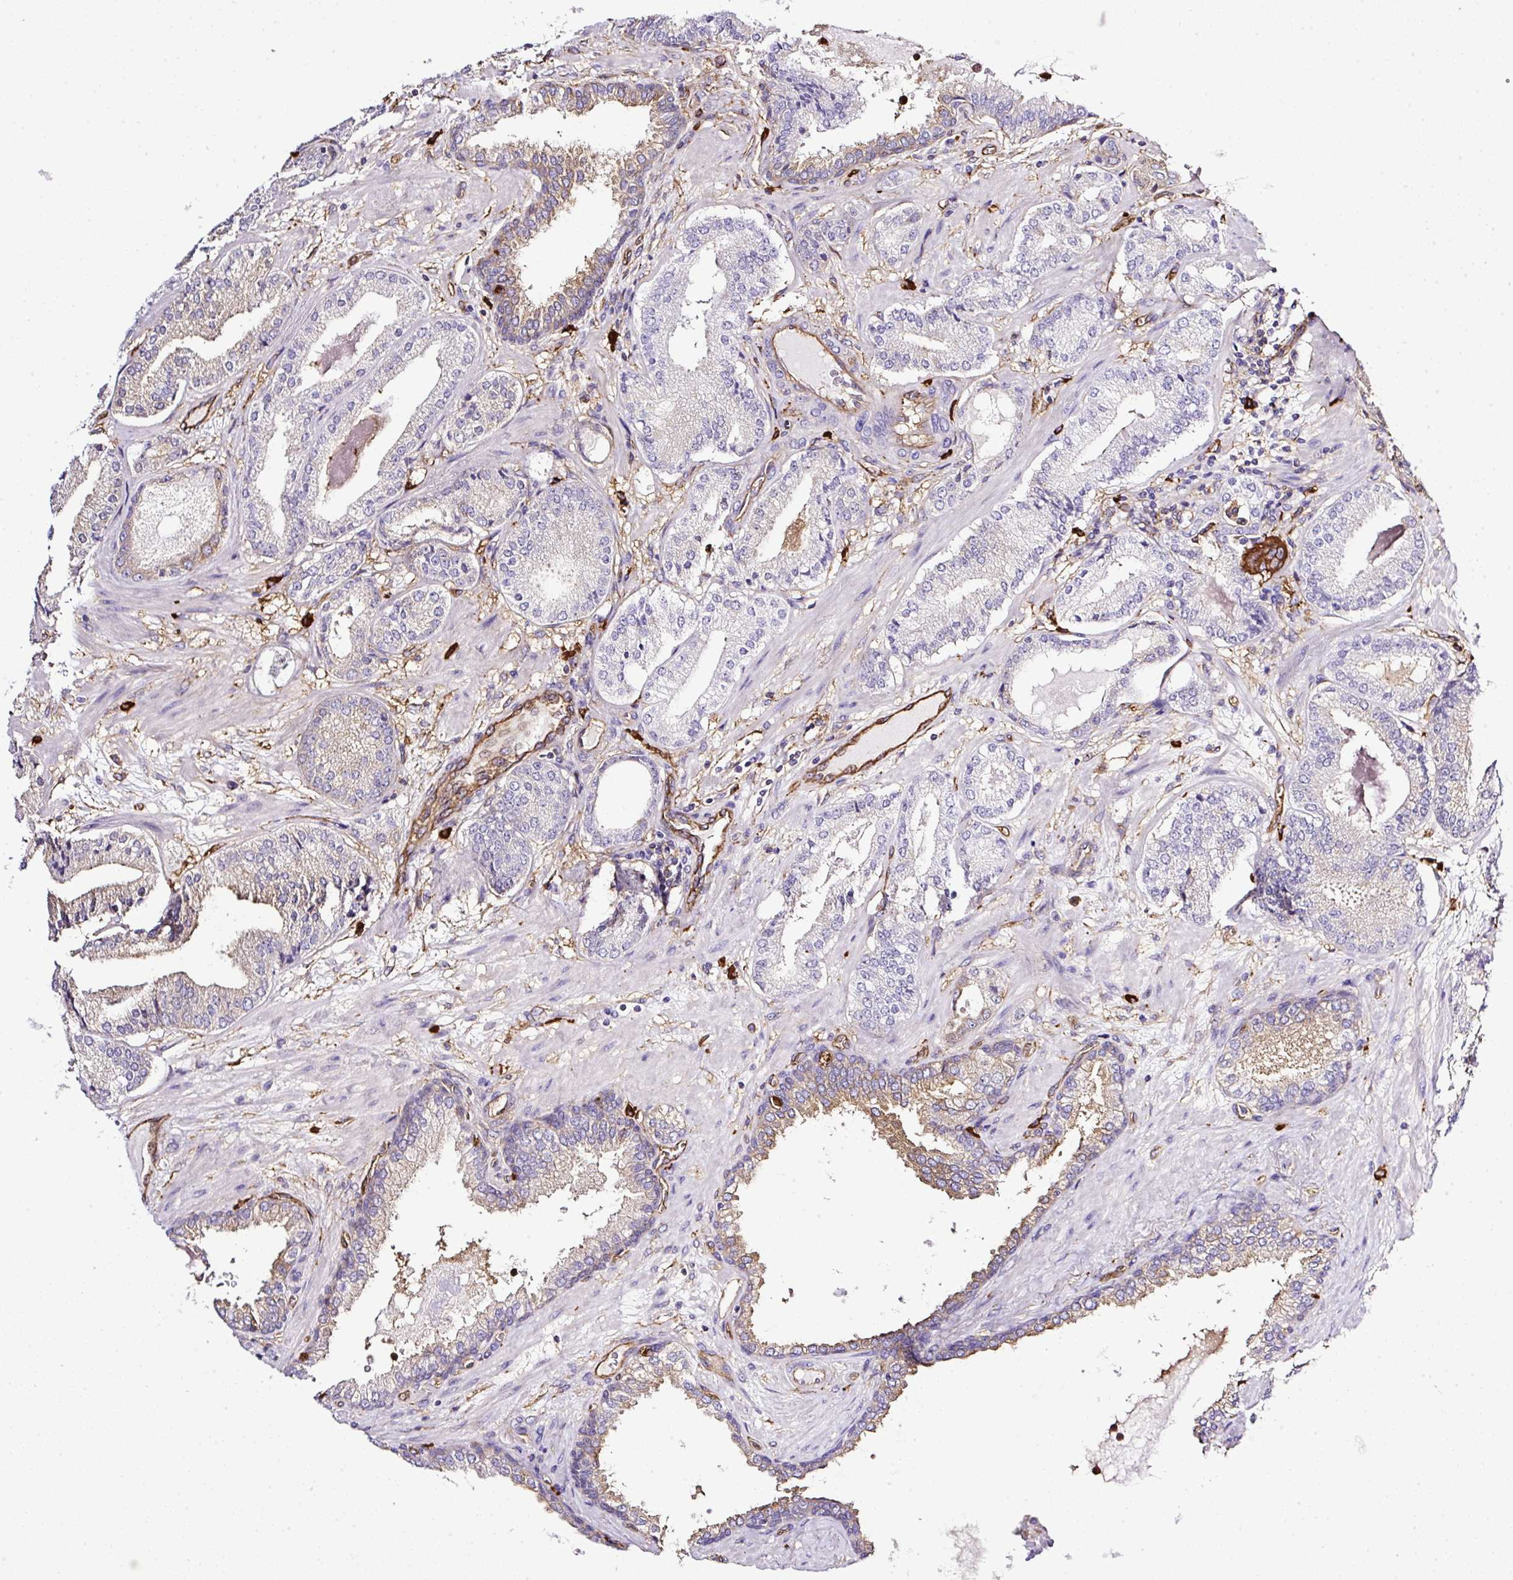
{"staining": {"intensity": "weak", "quantity": "<25%", "location": "cytoplasmic/membranous"}, "tissue": "prostate cancer", "cell_type": "Tumor cells", "image_type": "cancer", "snomed": [{"axis": "morphology", "description": "Adenocarcinoma, High grade"}, {"axis": "topography", "description": "Prostate"}], "caption": "Tumor cells show no significant protein positivity in prostate cancer.", "gene": "MAGEB5", "patient": {"sex": "male", "age": 63}}